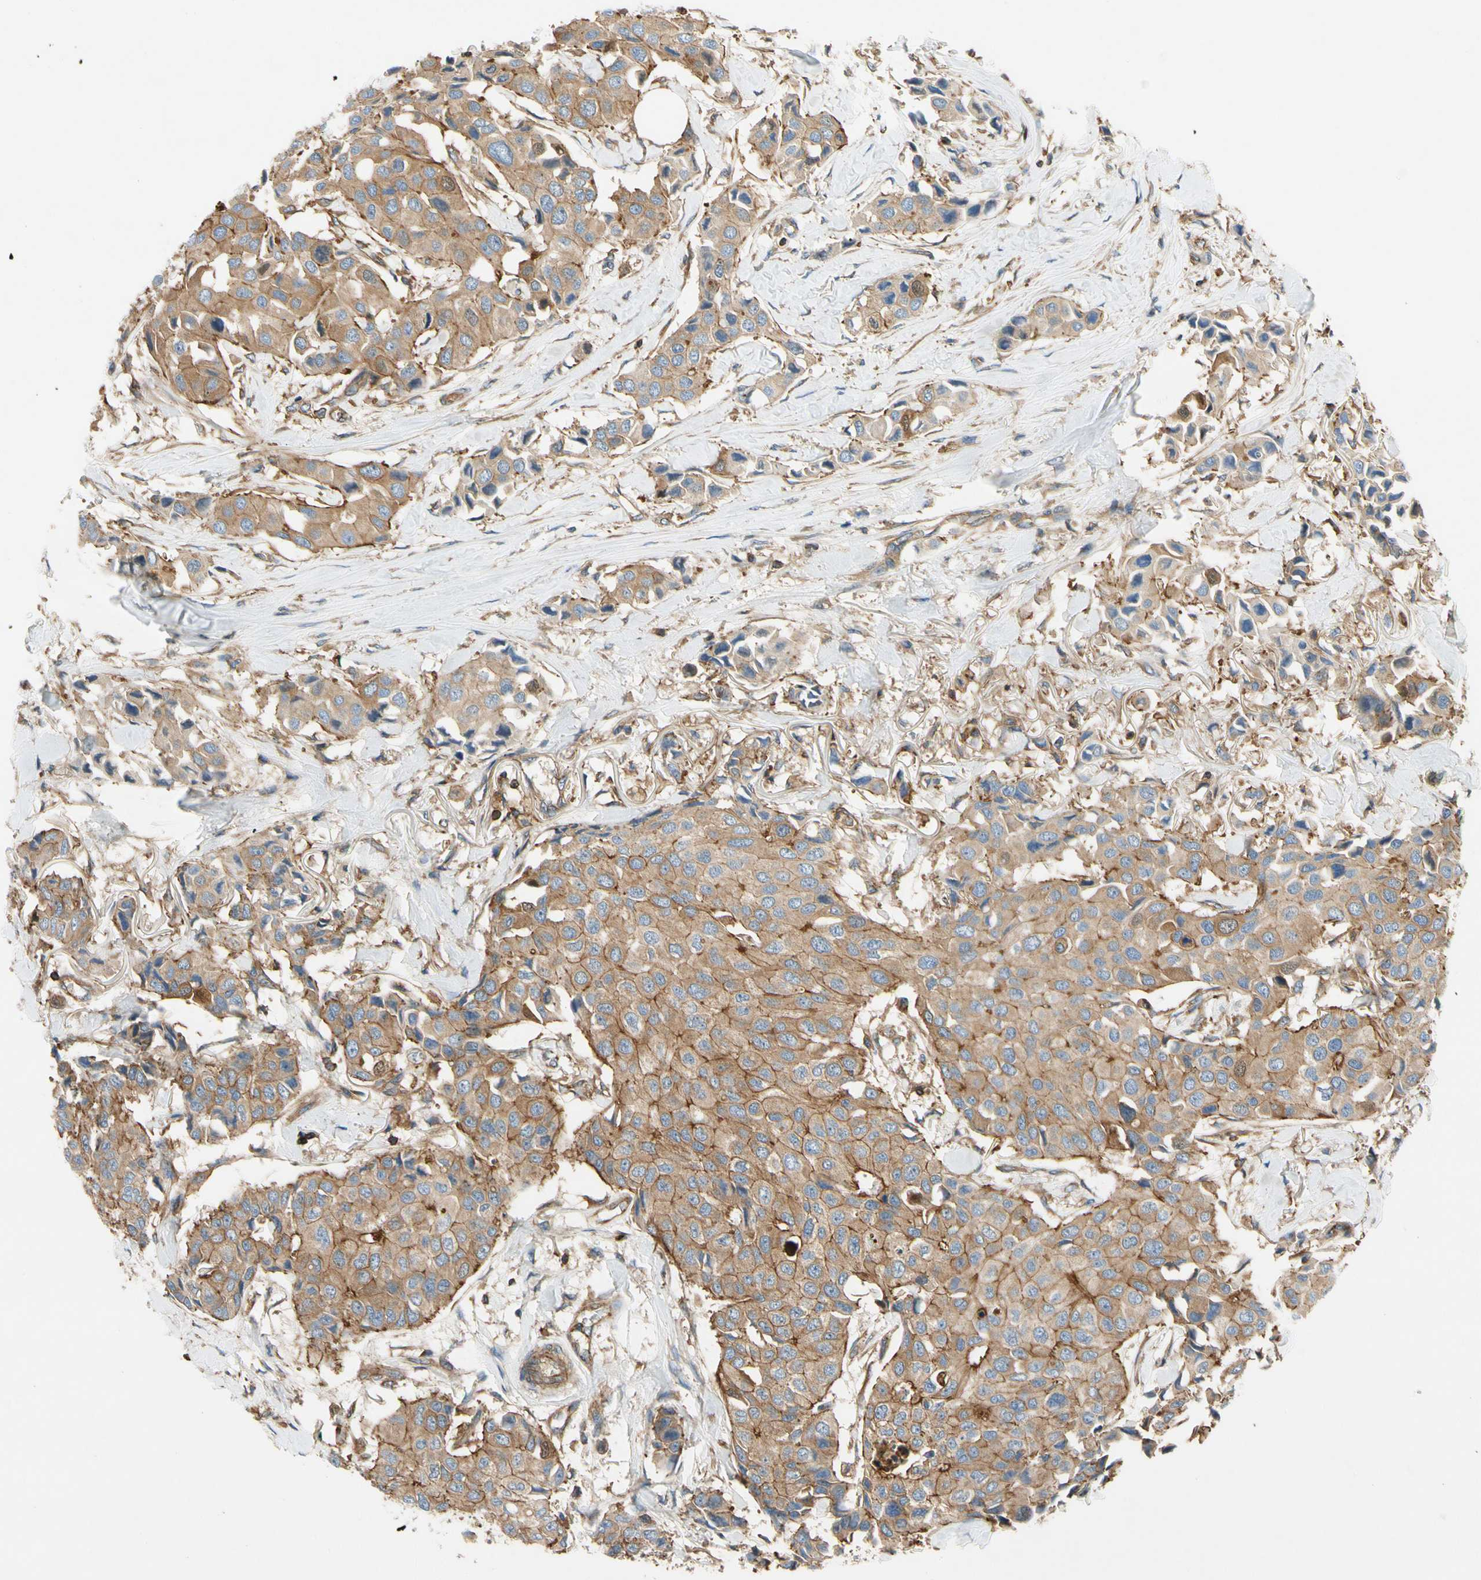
{"staining": {"intensity": "moderate", "quantity": ">75%", "location": "cytoplasmic/membranous"}, "tissue": "breast cancer", "cell_type": "Tumor cells", "image_type": "cancer", "snomed": [{"axis": "morphology", "description": "Duct carcinoma"}, {"axis": "topography", "description": "Breast"}], "caption": "Human invasive ductal carcinoma (breast) stained with a brown dye shows moderate cytoplasmic/membranous positive staining in about >75% of tumor cells.", "gene": "TCP11L1", "patient": {"sex": "female", "age": 80}}